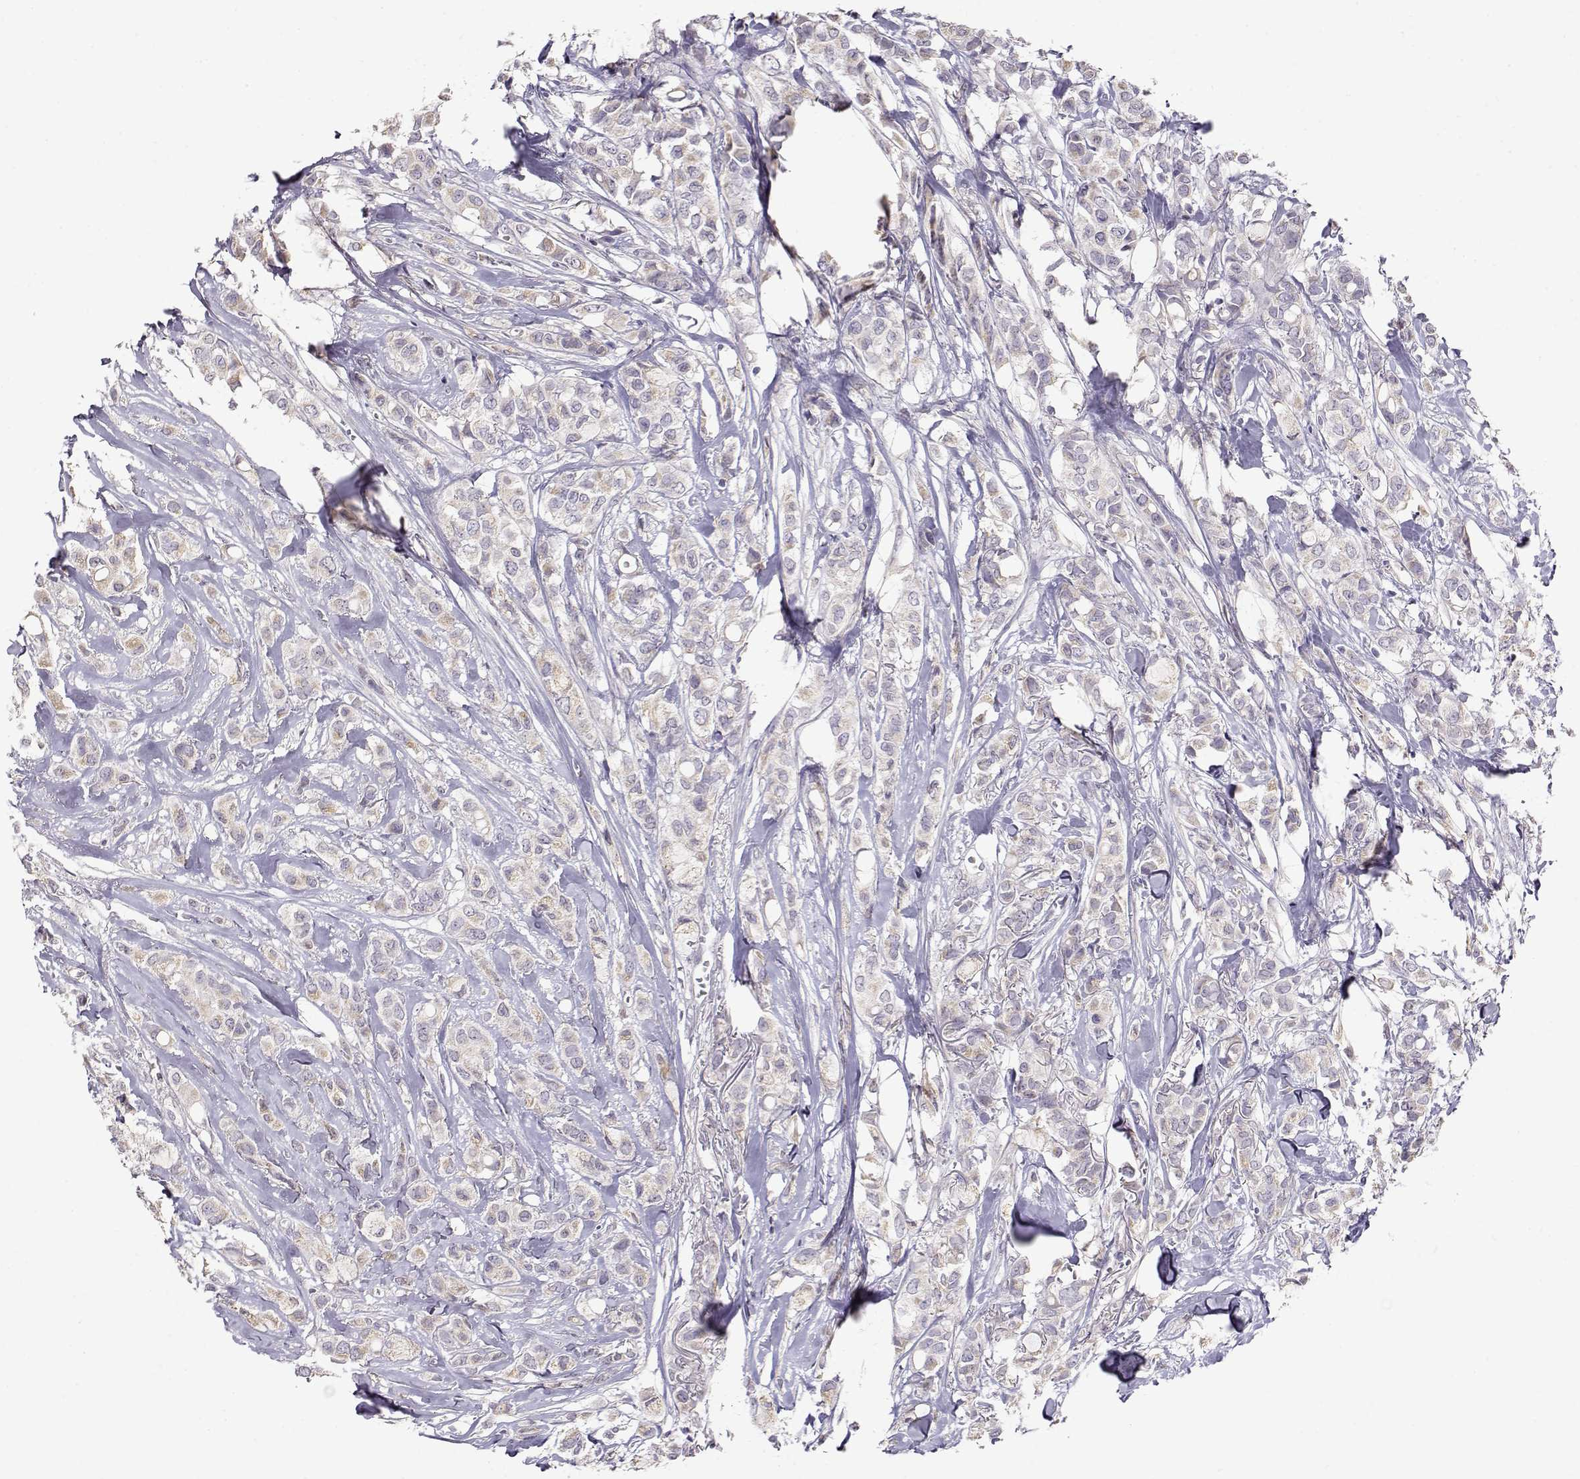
{"staining": {"intensity": "weak", "quantity": "<25%", "location": "cytoplasmic/membranous"}, "tissue": "breast cancer", "cell_type": "Tumor cells", "image_type": "cancer", "snomed": [{"axis": "morphology", "description": "Duct carcinoma"}, {"axis": "topography", "description": "Breast"}], "caption": "IHC image of human breast infiltrating ductal carcinoma stained for a protein (brown), which demonstrates no expression in tumor cells.", "gene": "TACR1", "patient": {"sex": "female", "age": 85}}